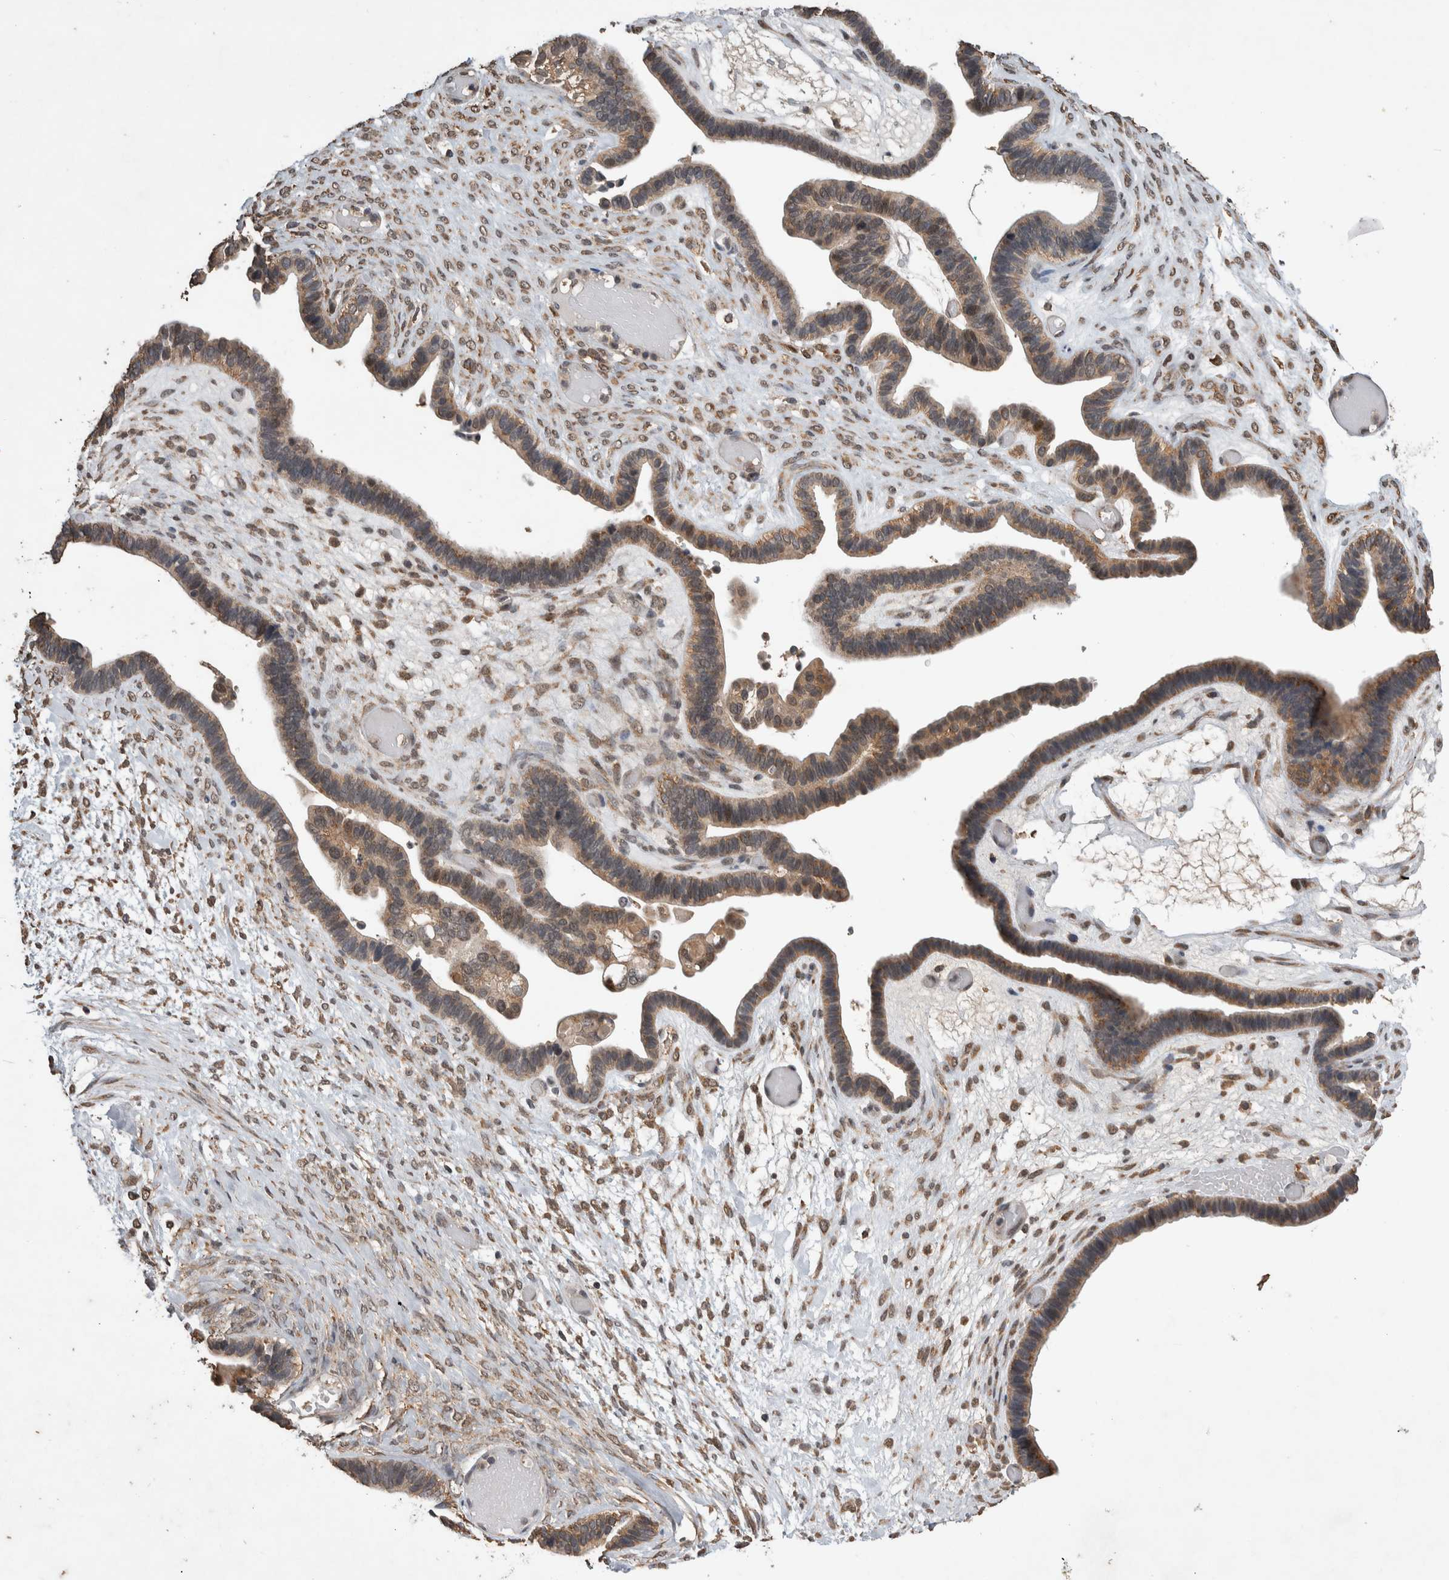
{"staining": {"intensity": "weak", "quantity": ">75%", "location": "cytoplasmic/membranous,nuclear"}, "tissue": "ovarian cancer", "cell_type": "Tumor cells", "image_type": "cancer", "snomed": [{"axis": "morphology", "description": "Cystadenocarcinoma, serous, NOS"}, {"axis": "topography", "description": "Ovary"}], "caption": "Tumor cells display low levels of weak cytoplasmic/membranous and nuclear expression in about >75% of cells in human ovarian cancer (serous cystadenocarcinoma).", "gene": "DVL2", "patient": {"sex": "female", "age": 56}}